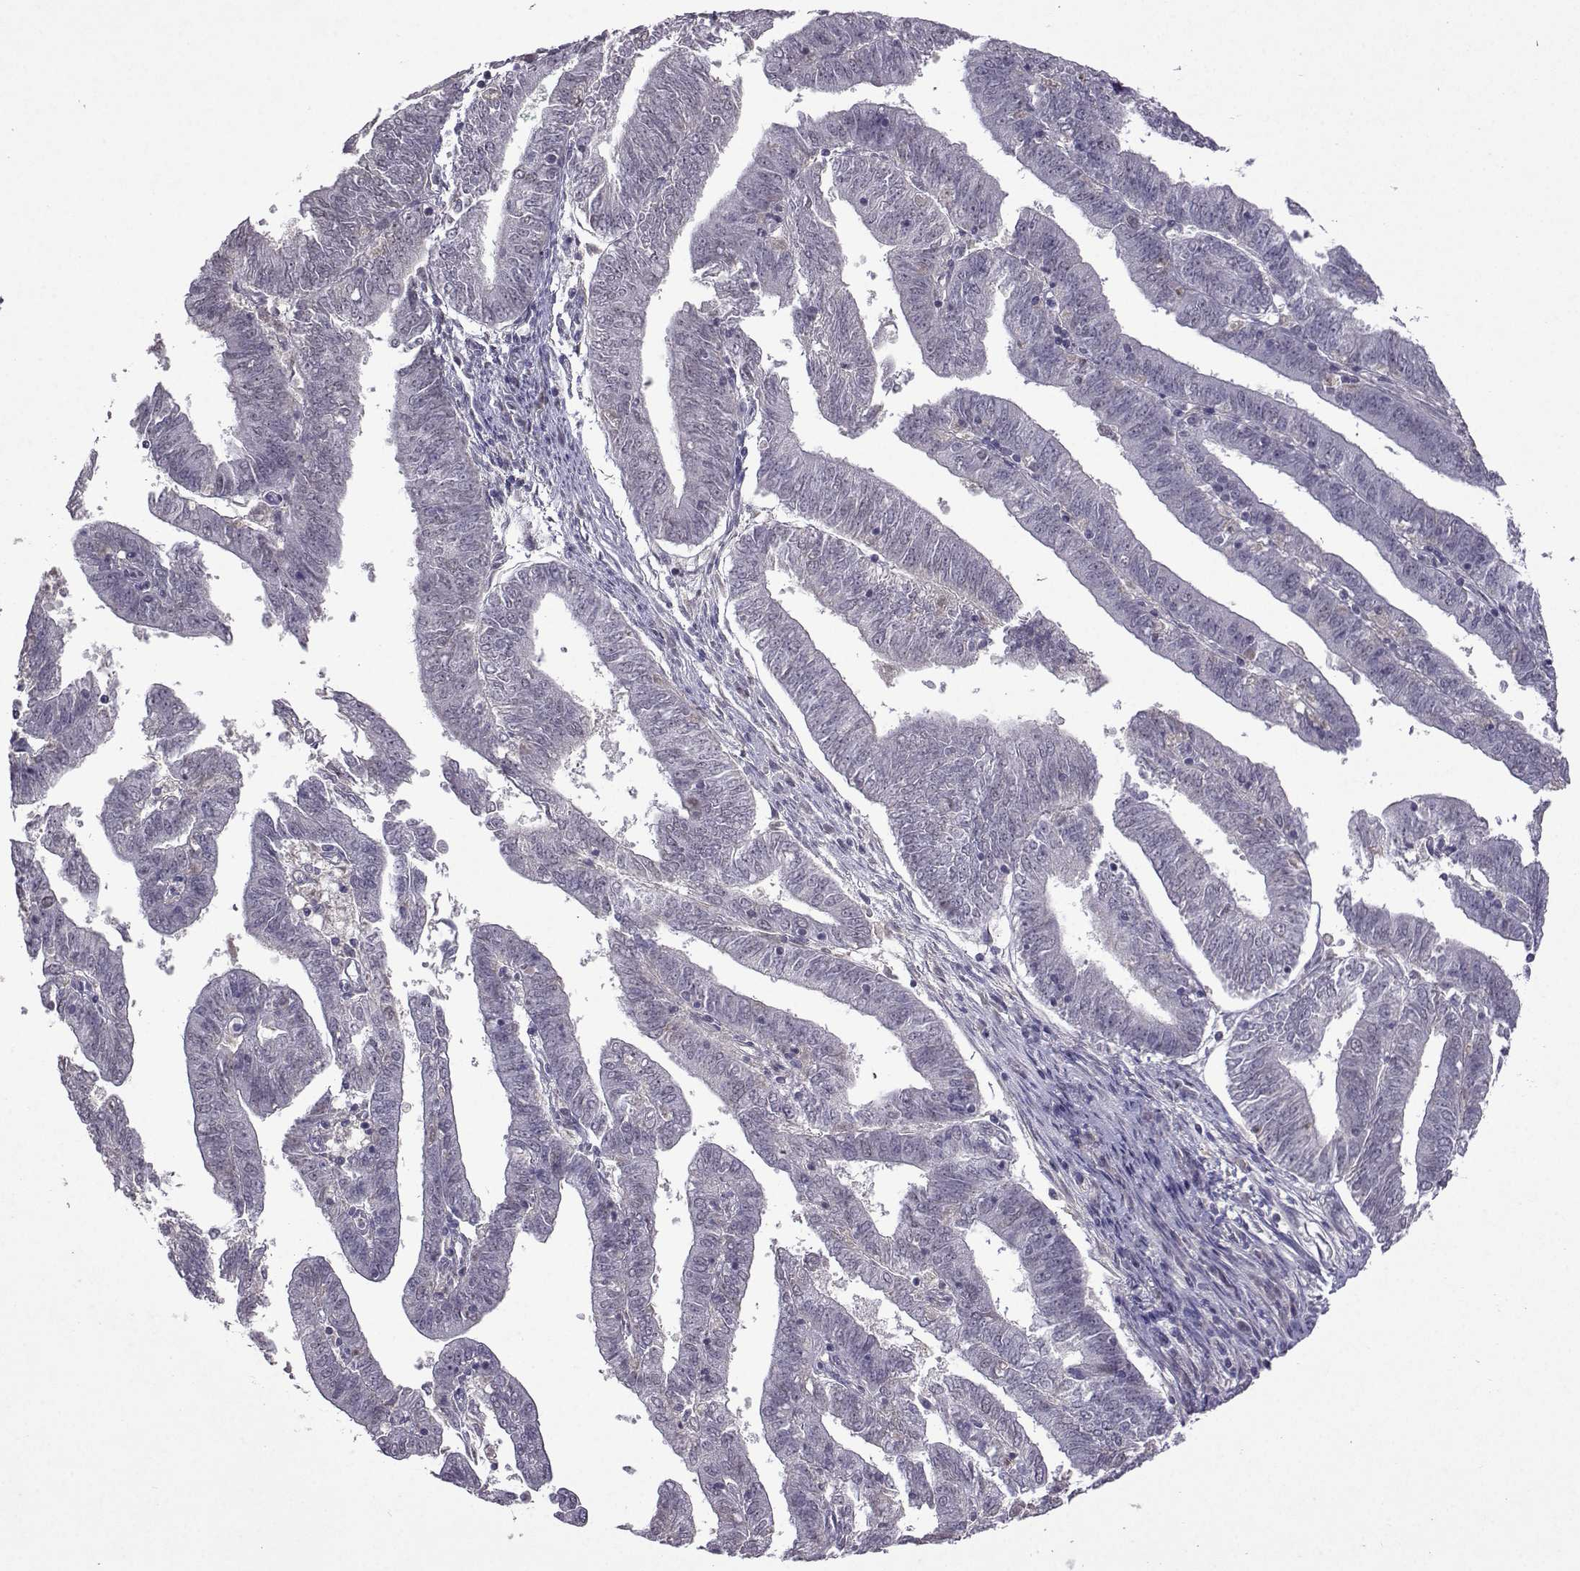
{"staining": {"intensity": "negative", "quantity": "none", "location": "none"}, "tissue": "endometrial cancer", "cell_type": "Tumor cells", "image_type": "cancer", "snomed": [{"axis": "morphology", "description": "Adenocarcinoma, NOS"}, {"axis": "topography", "description": "Endometrium"}], "caption": "A photomicrograph of human adenocarcinoma (endometrial) is negative for staining in tumor cells.", "gene": "CCL28", "patient": {"sex": "female", "age": 82}}